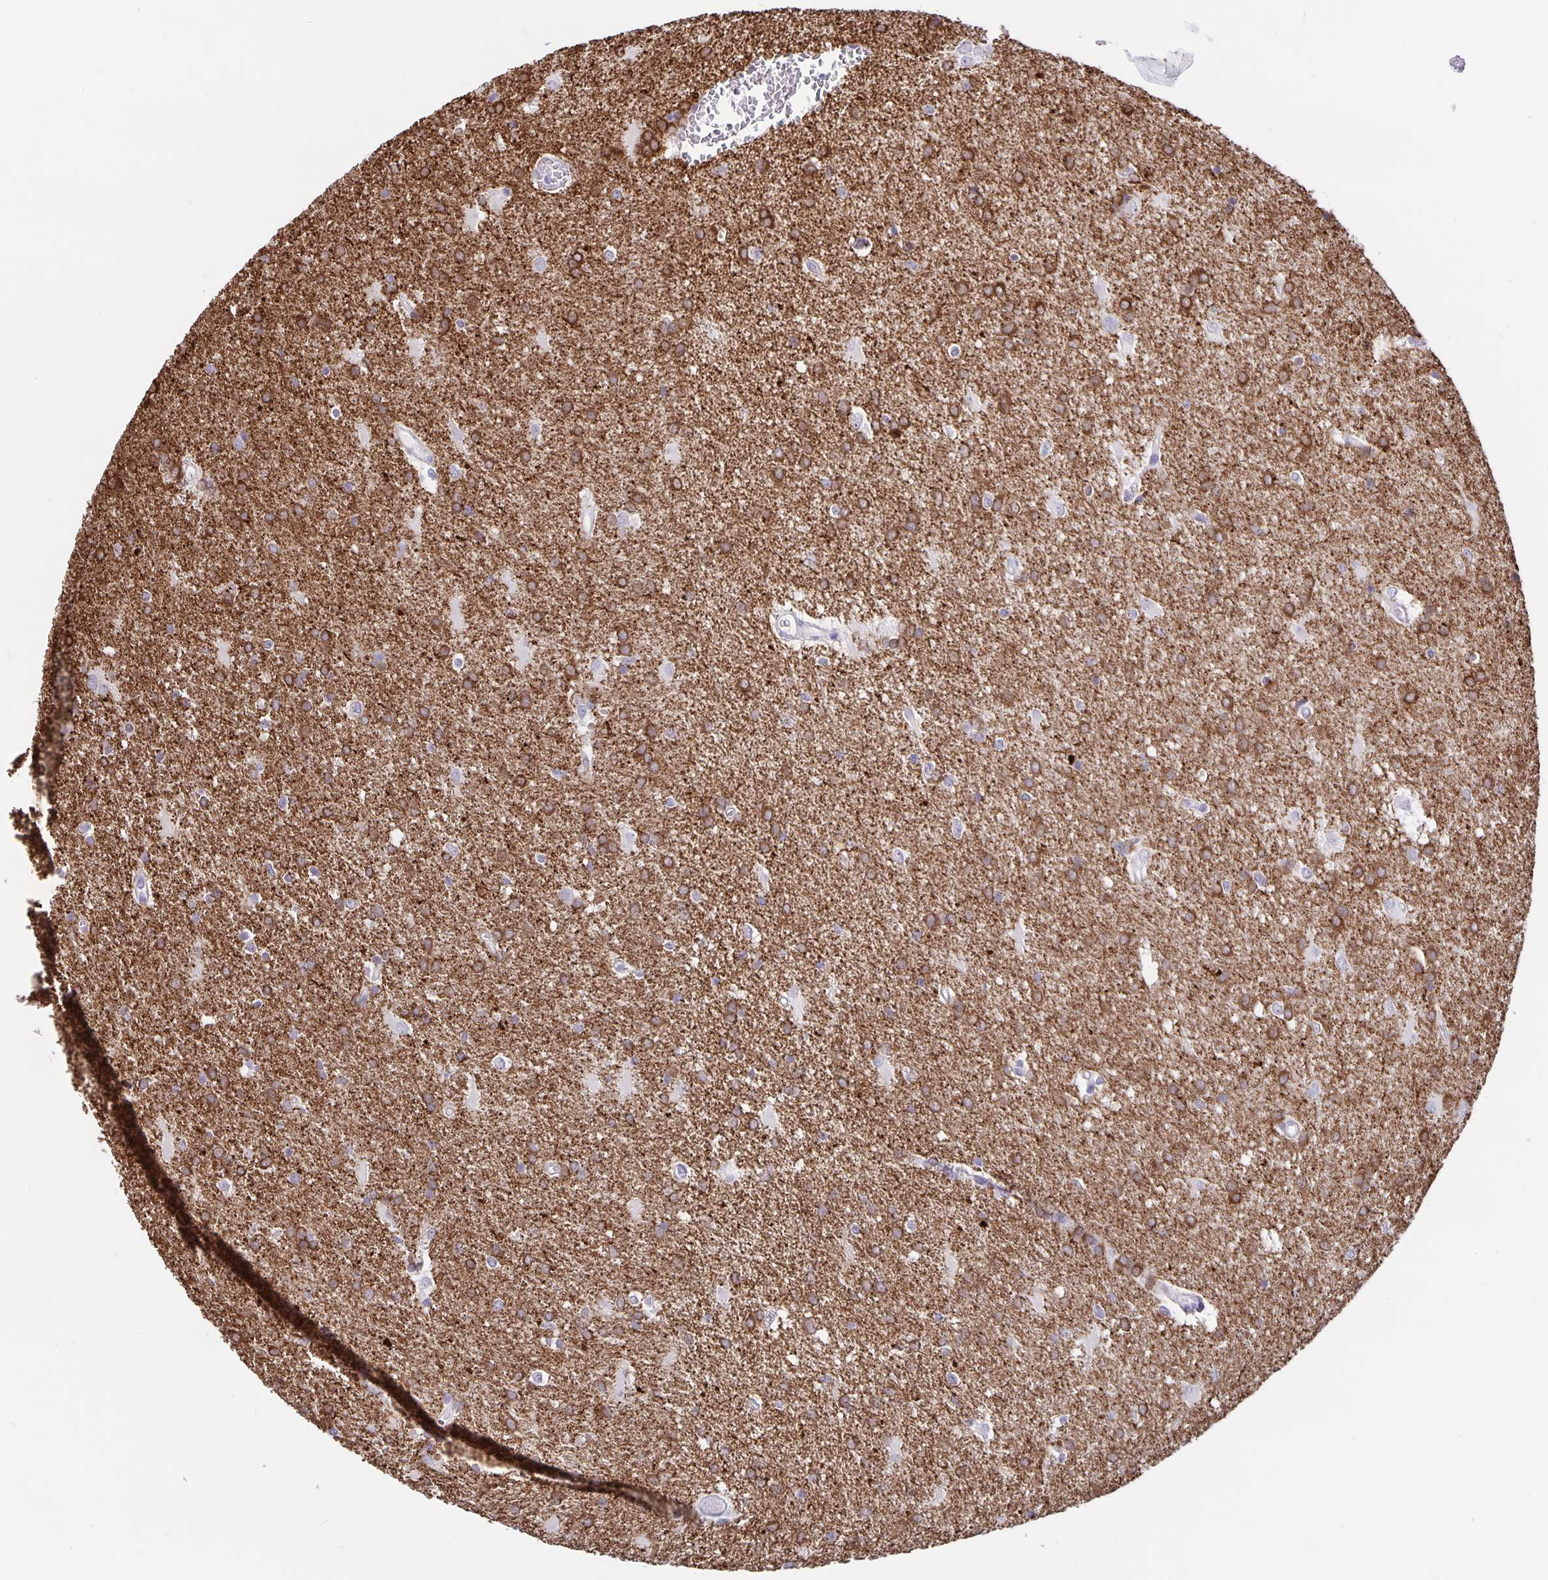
{"staining": {"intensity": "moderate", "quantity": ">75%", "location": "cytoplasmic/membranous"}, "tissue": "glioma", "cell_type": "Tumor cells", "image_type": "cancer", "snomed": [{"axis": "morphology", "description": "Glioma, malignant, Low grade"}, {"axis": "topography", "description": "Brain"}], "caption": "Moderate cytoplasmic/membranous staining is appreciated in about >75% of tumor cells in glioma. The staining was performed using DAB (3,3'-diaminobenzidine), with brown indicating positive protein expression. Nuclei are stained blue with hematoxylin.", "gene": "ERMN", "patient": {"sex": "male", "age": 66}}